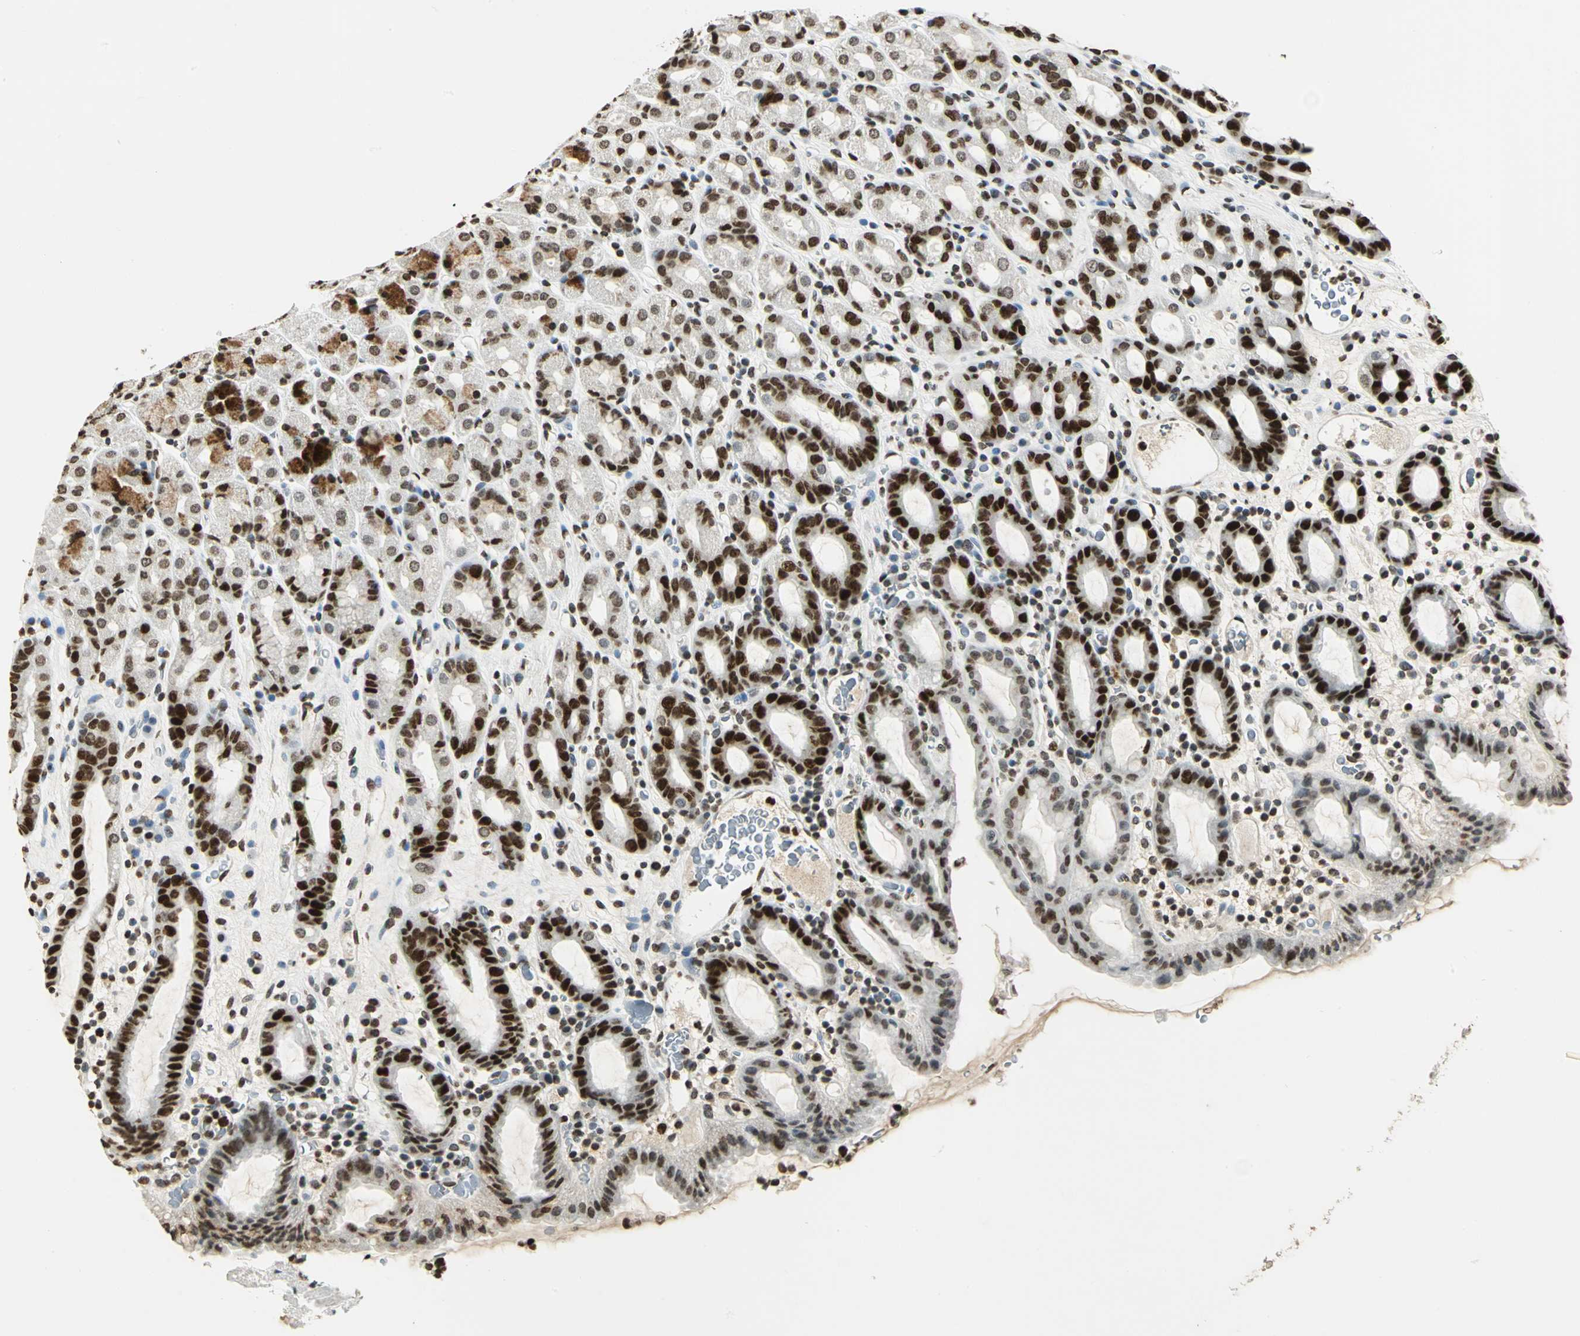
{"staining": {"intensity": "strong", "quantity": ">75%", "location": "cytoplasmic/membranous,nuclear"}, "tissue": "stomach", "cell_type": "Glandular cells", "image_type": "normal", "snomed": [{"axis": "morphology", "description": "Normal tissue, NOS"}, {"axis": "topography", "description": "Stomach, upper"}], "caption": "High-magnification brightfield microscopy of normal stomach stained with DAB (brown) and counterstained with hematoxylin (blue). glandular cells exhibit strong cytoplasmic/membranous,nuclear expression is present in about>75% of cells. (Stains: DAB in brown, nuclei in blue, Microscopy: brightfield microscopy at high magnification).", "gene": "MCM4", "patient": {"sex": "male", "age": 68}}